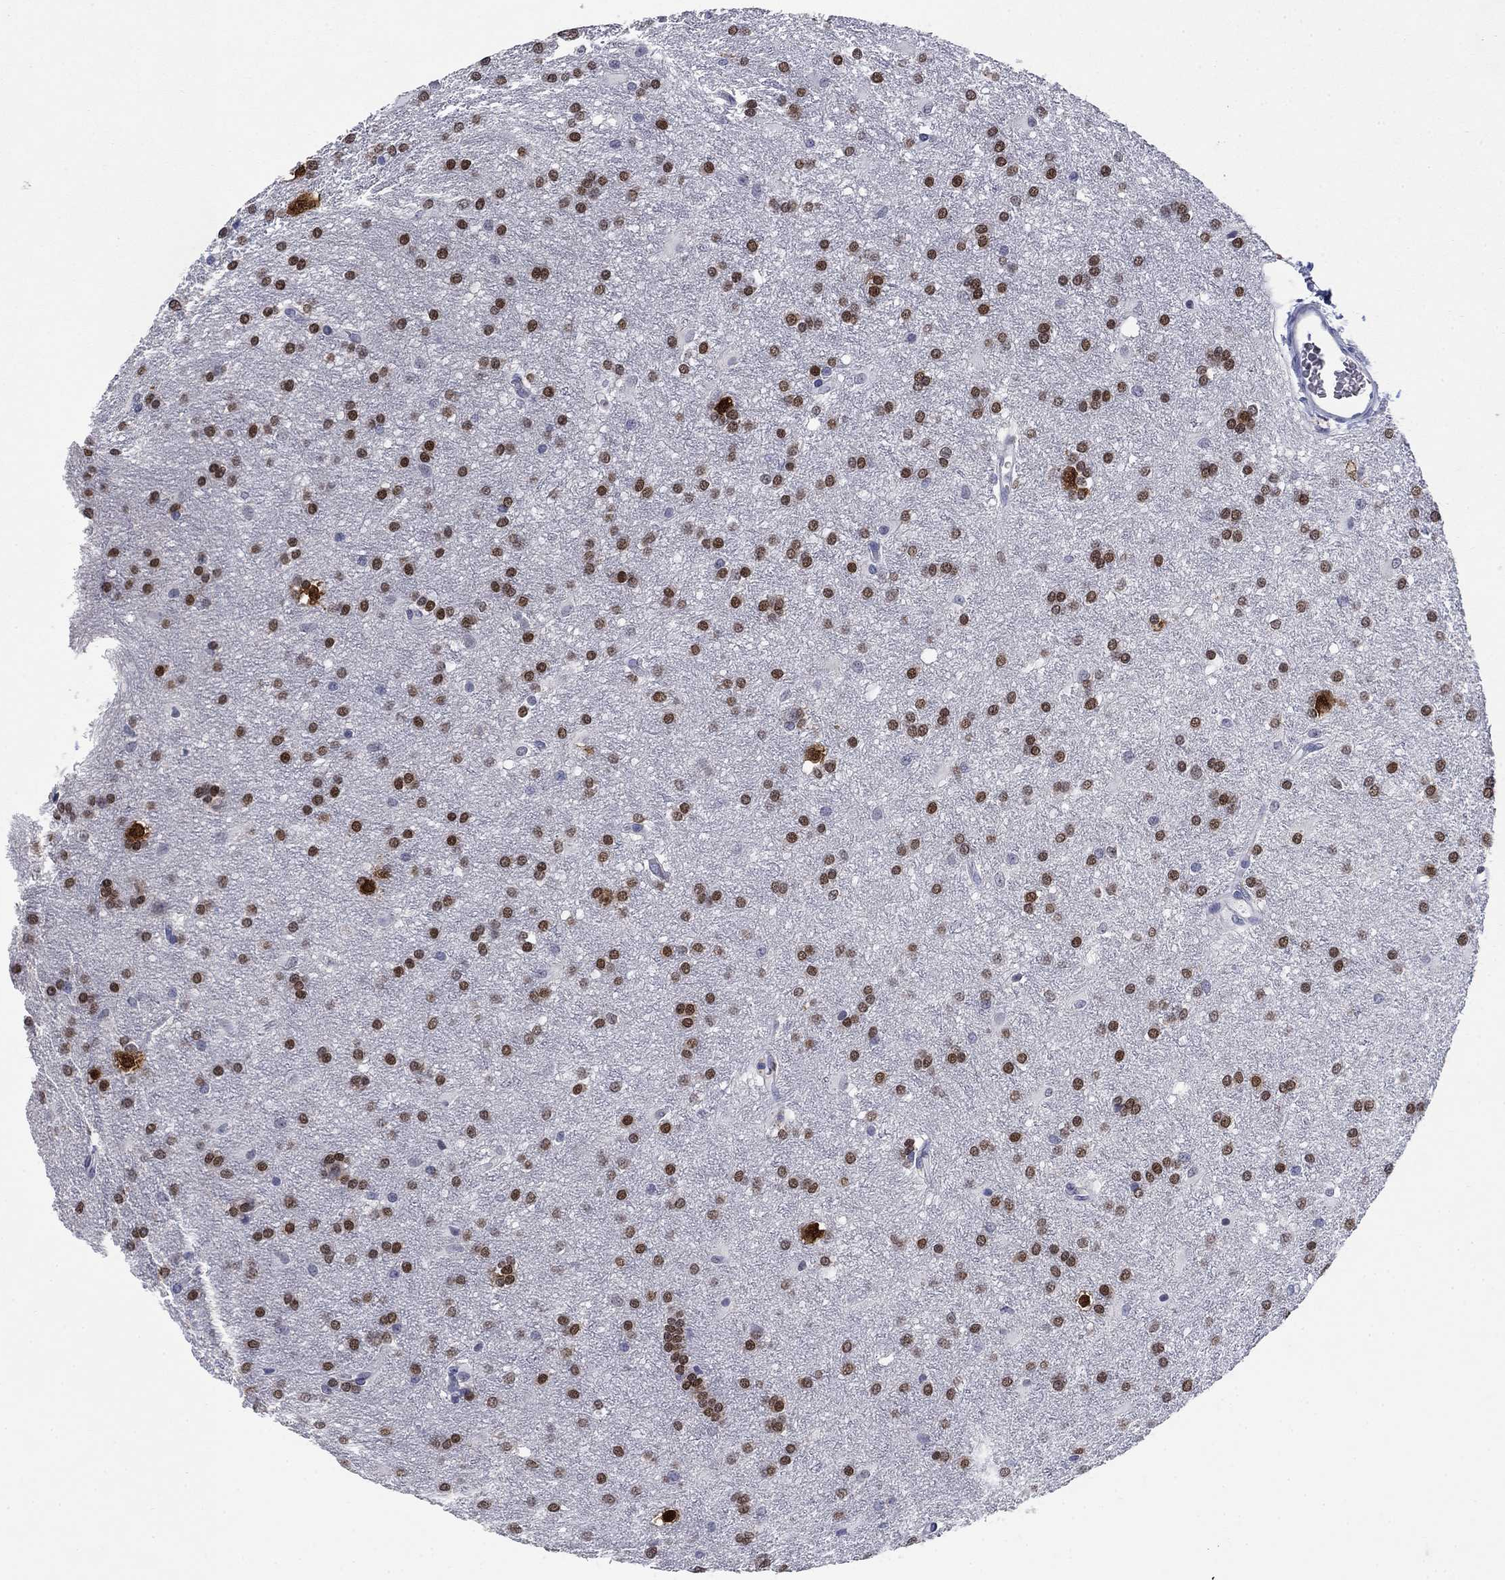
{"staining": {"intensity": "moderate", "quantity": "25%-75%", "location": "nuclear"}, "tissue": "glioma", "cell_type": "Tumor cells", "image_type": "cancer", "snomed": [{"axis": "morphology", "description": "Glioma, malignant, Low grade"}, {"axis": "topography", "description": "Brain"}], "caption": "Moderate nuclear protein staining is present in about 25%-75% of tumor cells in glioma. (Stains: DAB (3,3'-diaminobenzidine) in brown, nuclei in blue, Microscopy: brightfield microscopy at high magnification).", "gene": "ELAVL4", "patient": {"sex": "female", "age": 32}}